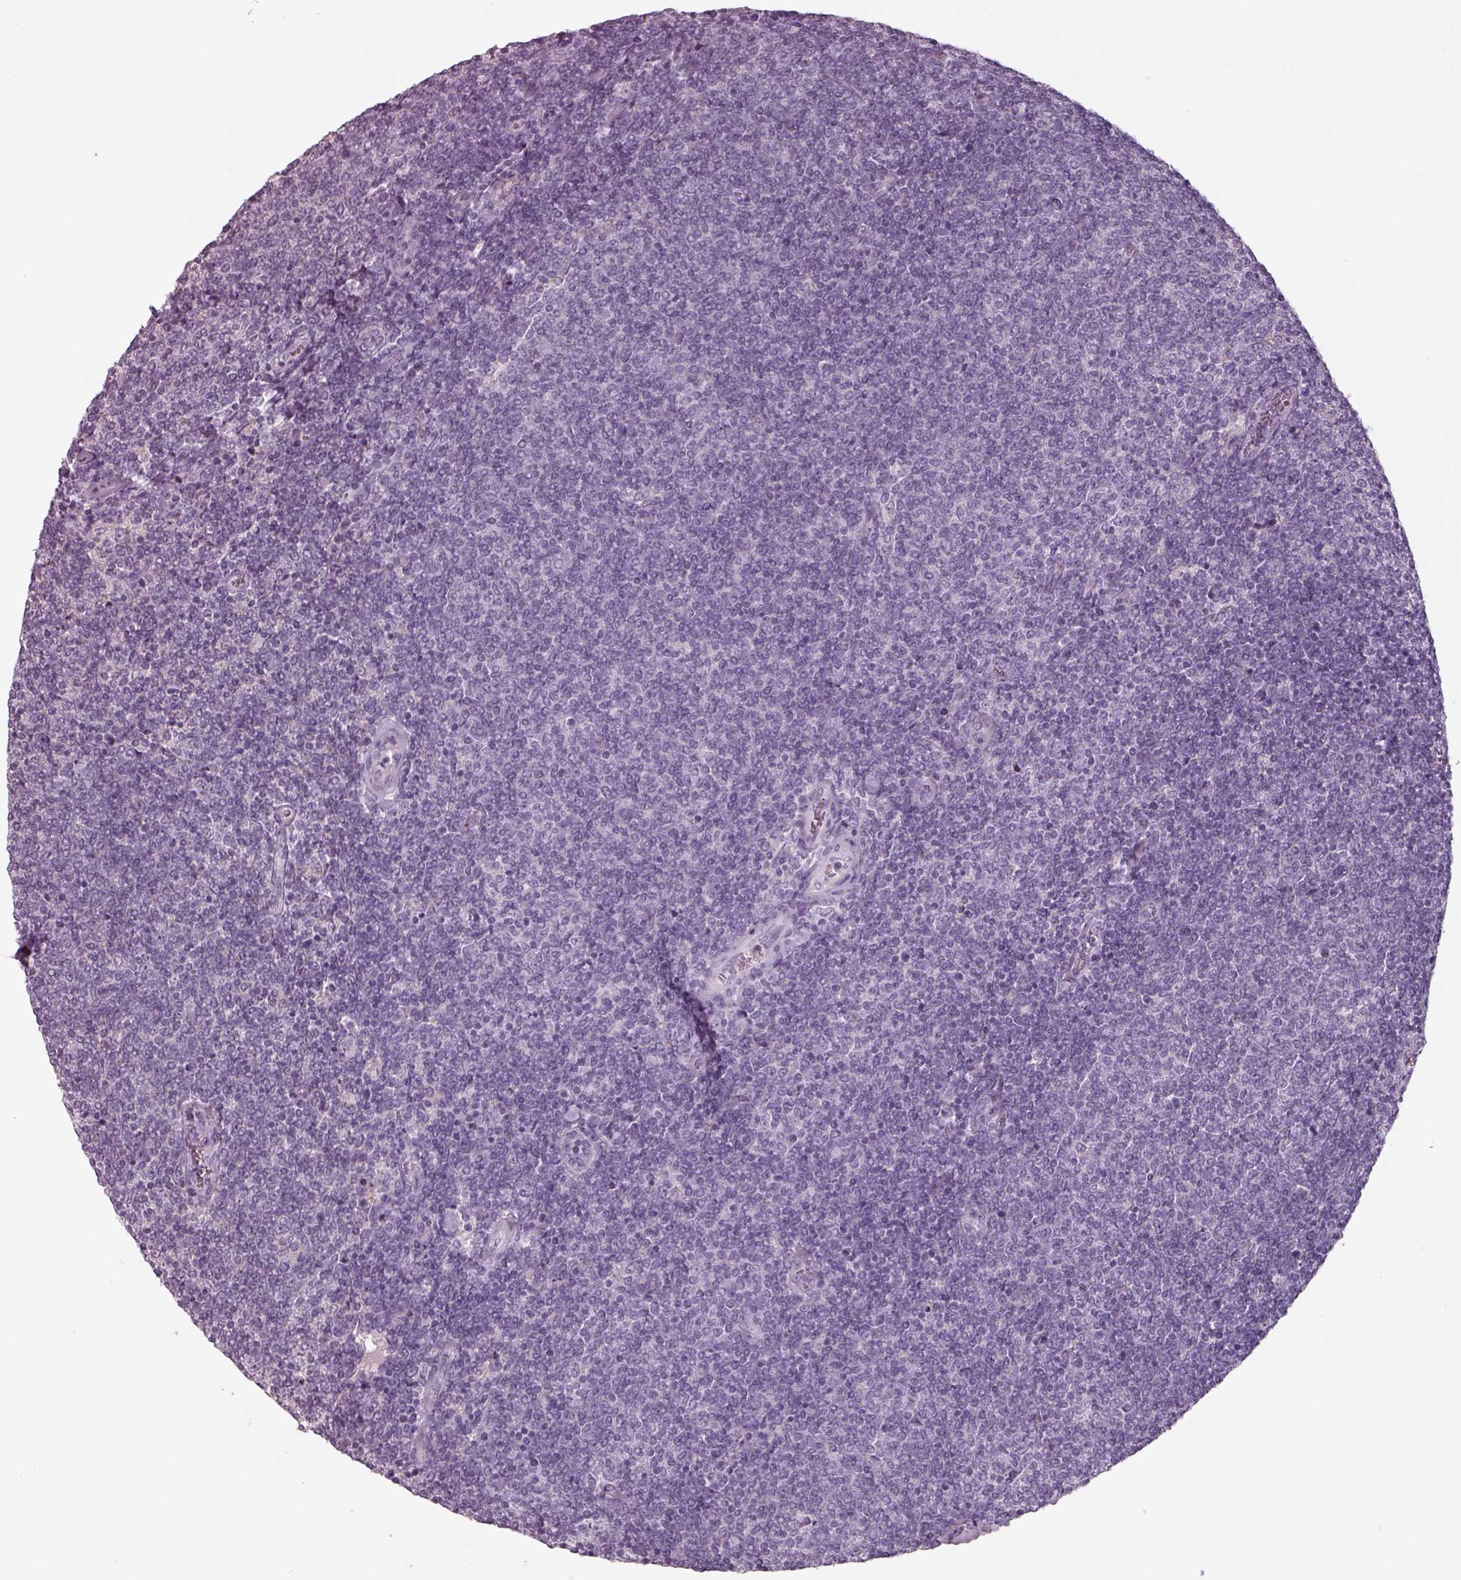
{"staining": {"intensity": "negative", "quantity": "none", "location": "none"}, "tissue": "lymphoma", "cell_type": "Tumor cells", "image_type": "cancer", "snomed": [{"axis": "morphology", "description": "Malignant lymphoma, non-Hodgkin's type, Low grade"}, {"axis": "topography", "description": "Lymph node"}], "caption": "The photomicrograph reveals no staining of tumor cells in lymphoma.", "gene": "SEPTIN14", "patient": {"sex": "male", "age": 52}}